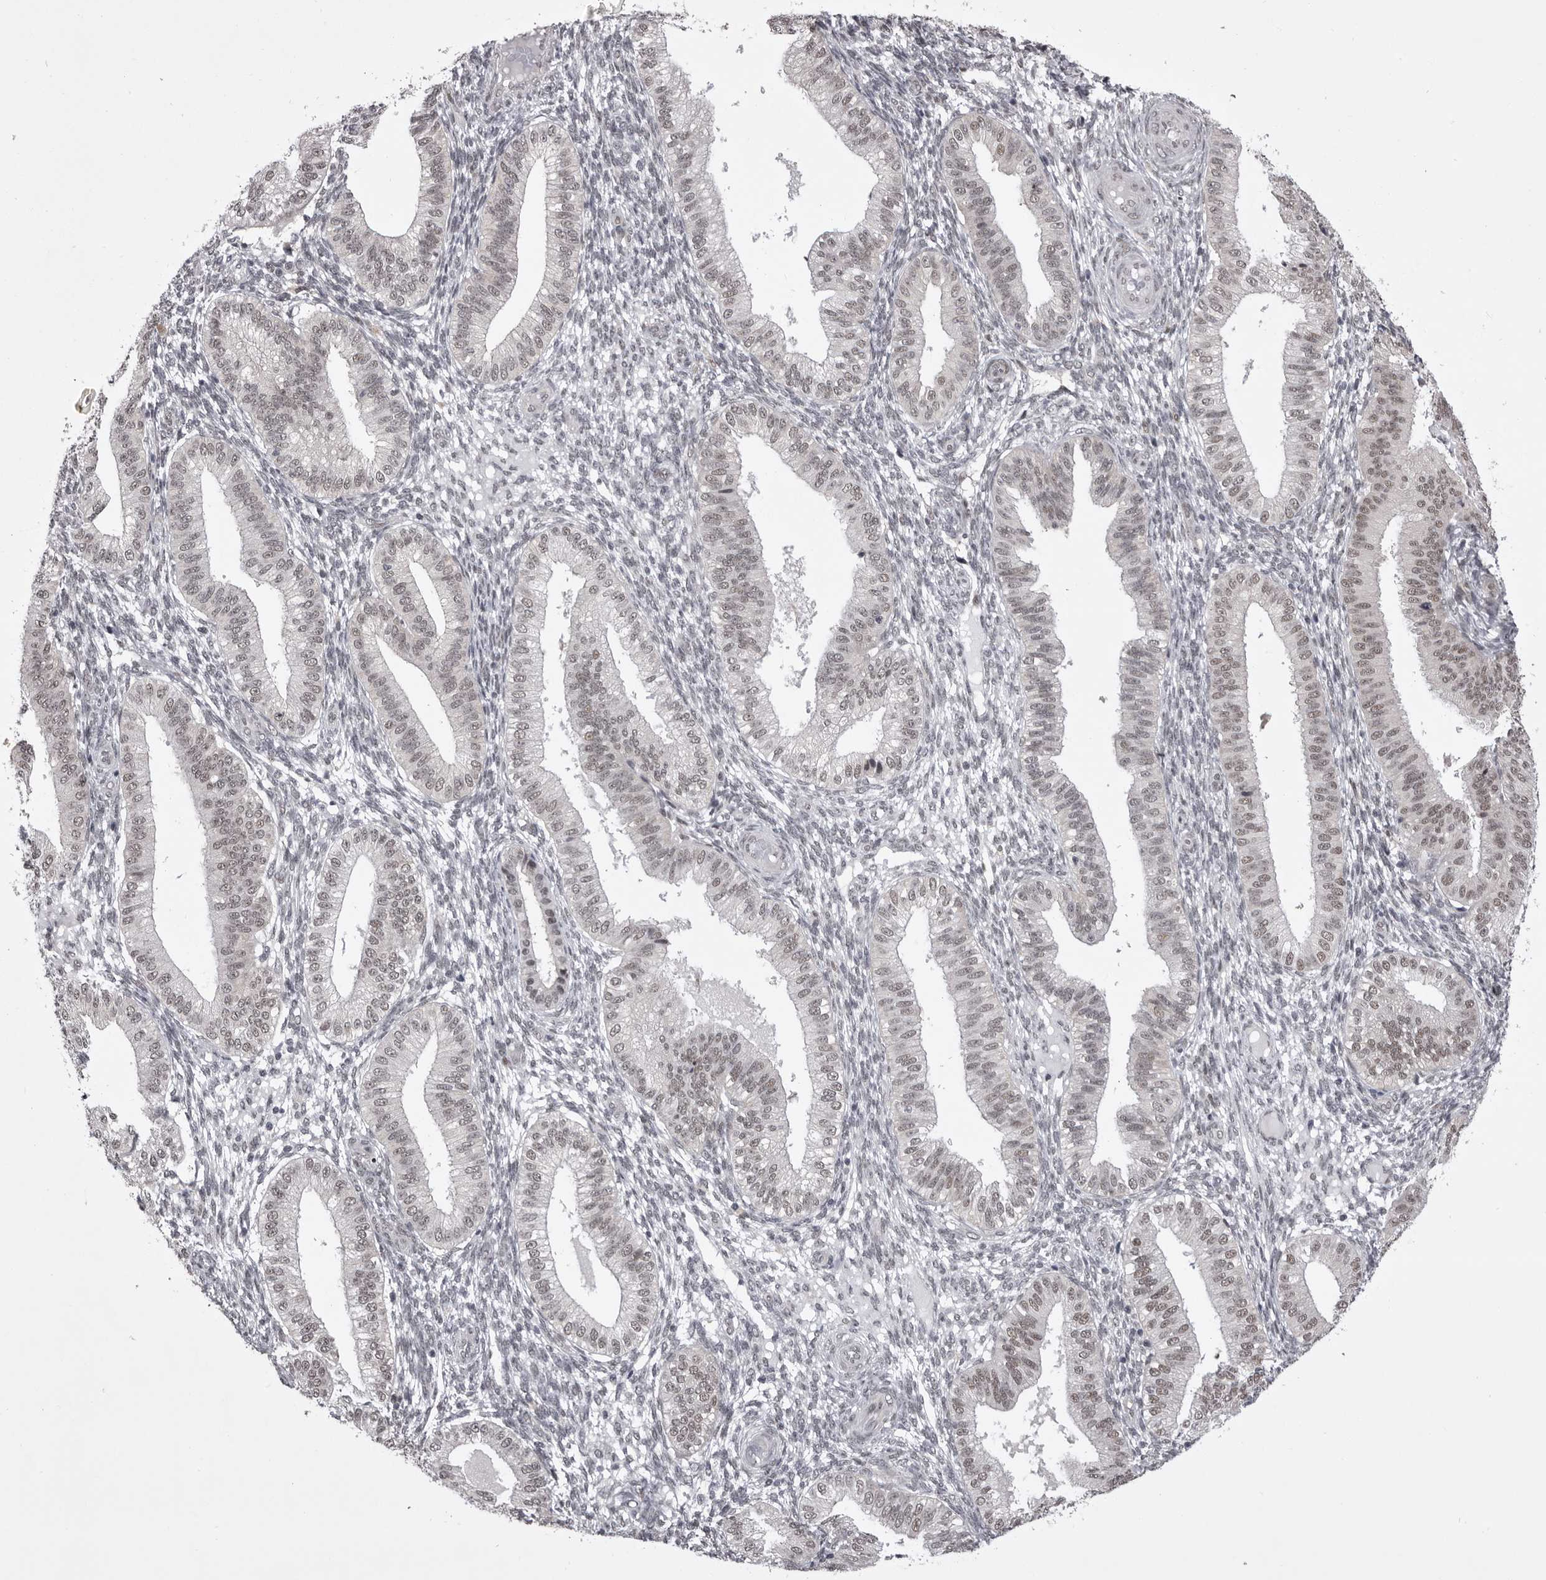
{"staining": {"intensity": "negative", "quantity": "none", "location": "none"}, "tissue": "endometrium", "cell_type": "Cells in endometrial stroma", "image_type": "normal", "snomed": [{"axis": "morphology", "description": "Normal tissue, NOS"}, {"axis": "topography", "description": "Endometrium"}], "caption": "A high-resolution micrograph shows IHC staining of benign endometrium, which reveals no significant positivity in cells in endometrial stroma.", "gene": "PRPF3", "patient": {"sex": "female", "age": 39}}